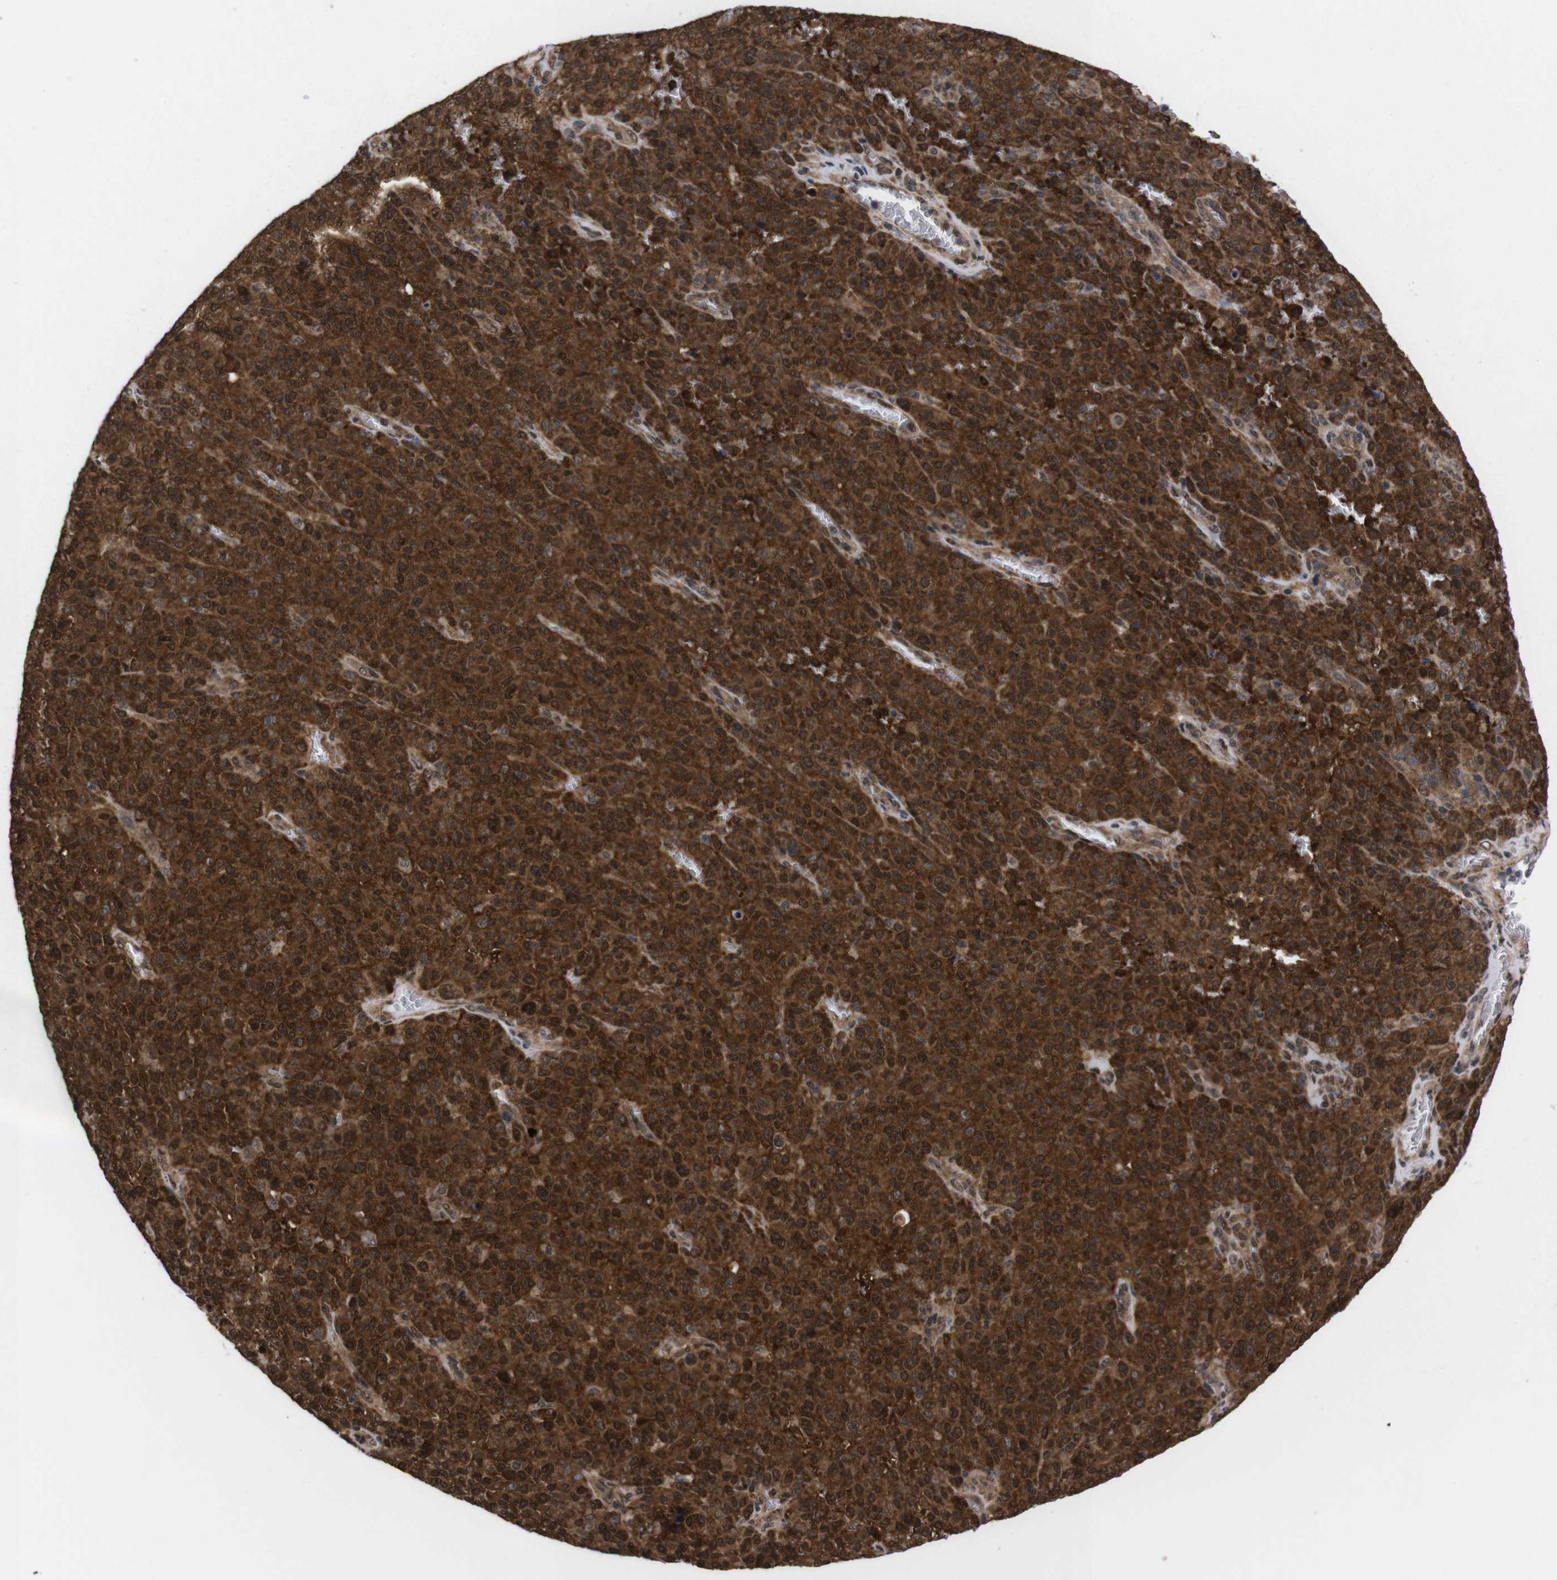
{"staining": {"intensity": "strong", "quantity": ">75%", "location": "cytoplasmic/membranous,nuclear"}, "tissue": "melanoma", "cell_type": "Tumor cells", "image_type": "cancer", "snomed": [{"axis": "morphology", "description": "Malignant melanoma, NOS"}, {"axis": "topography", "description": "Skin"}], "caption": "High-power microscopy captured an IHC photomicrograph of malignant melanoma, revealing strong cytoplasmic/membranous and nuclear staining in about >75% of tumor cells.", "gene": "UBQLN2", "patient": {"sex": "female", "age": 82}}